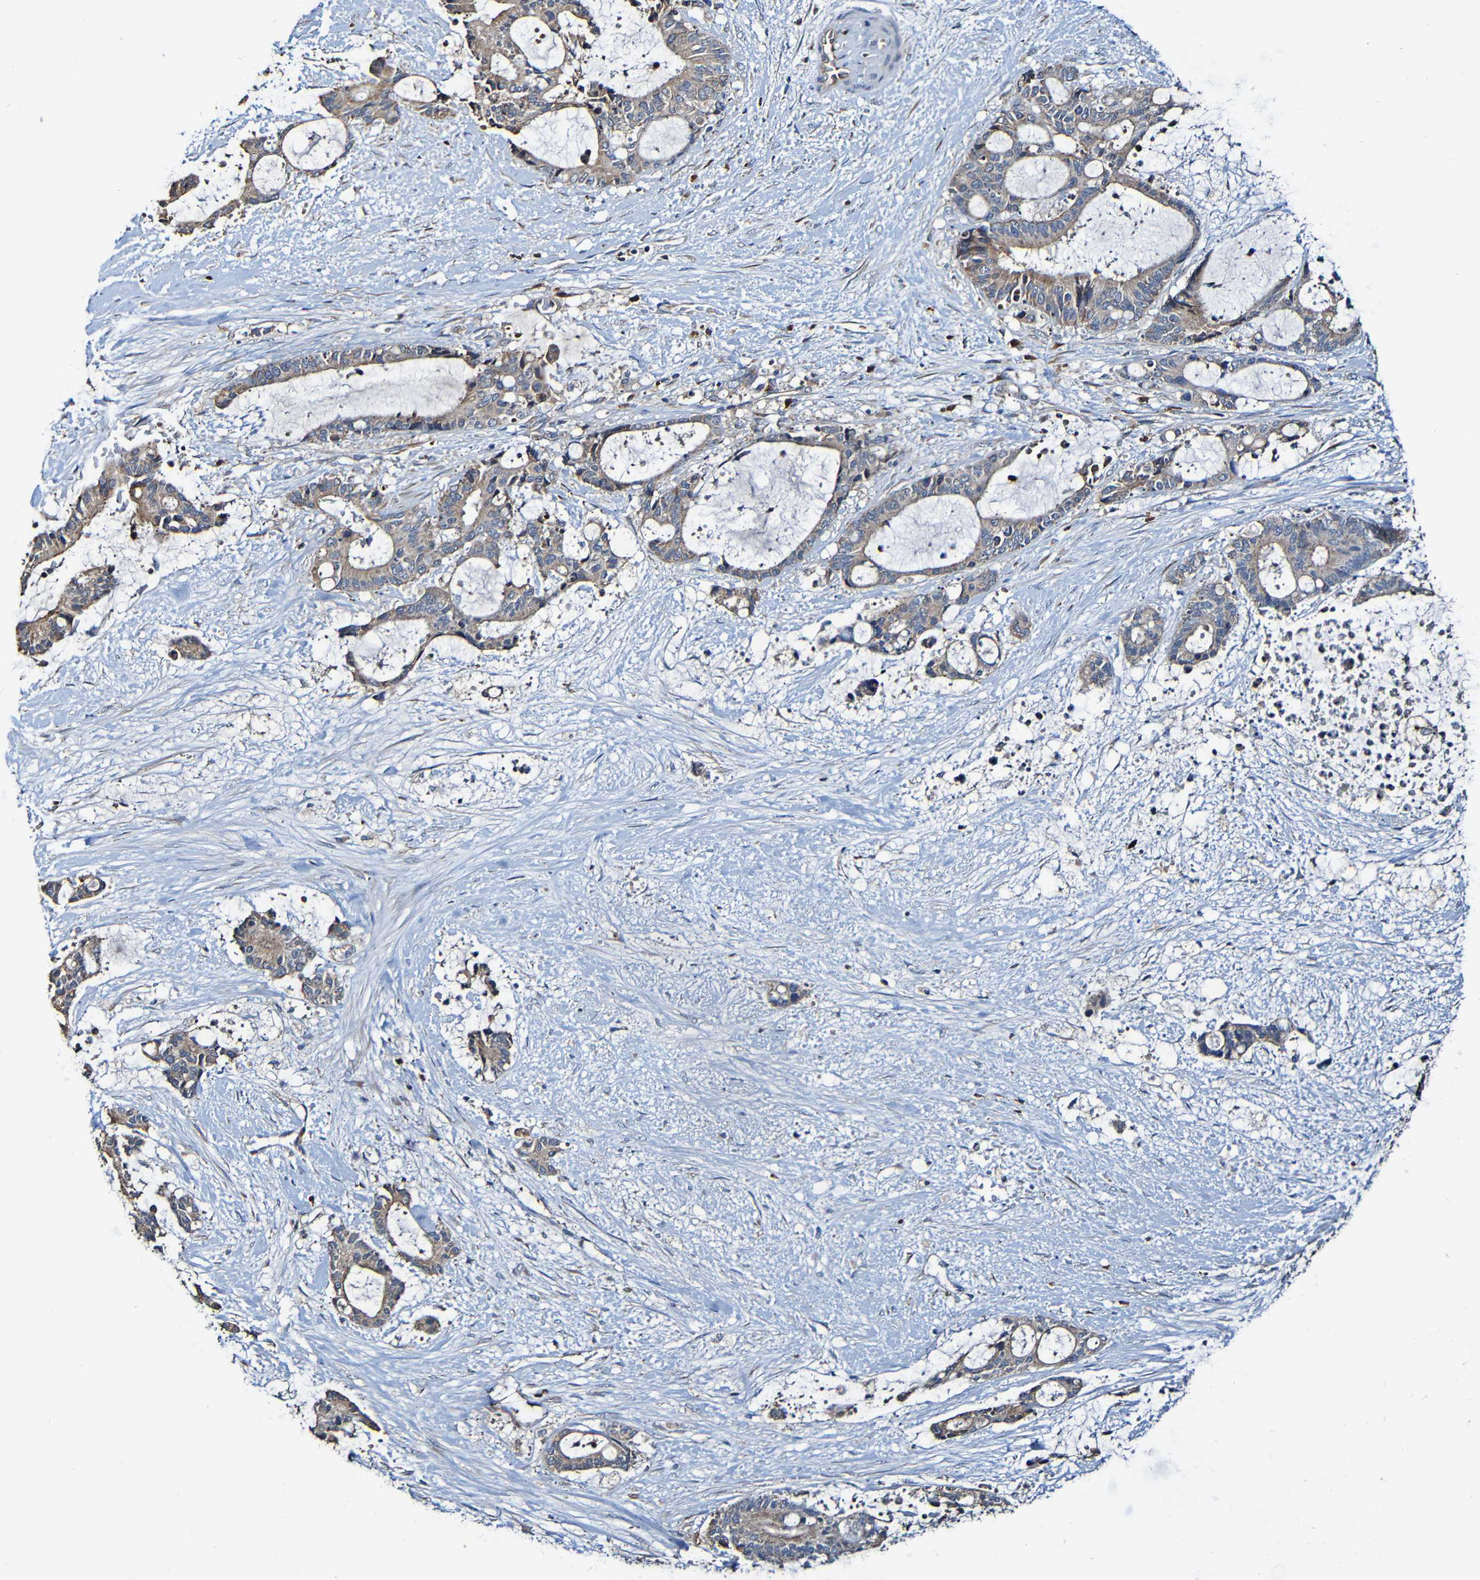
{"staining": {"intensity": "moderate", "quantity": ">75%", "location": "cytoplasmic/membranous"}, "tissue": "liver cancer", "cell_type": "Tumor cells", "image_type": "cancer", "snomed": [{"axis": "morphology", "description": "Normal tissue, NOS"}, {"axis": "morphology", "description": "Cholangiocarcinoma"}, {"axis": "topography", "description": "Liver"}, {"axis": "topography", "description": "Peripheral nerve tissue"}], "caption": "An IHC histopathology image of tumor tissue is shown. Protein staining in brown highlights moderate cytoplasmic/membranous positivity in liver cholangiocarcinoma within tumor cells. Ihc stains the protein of interest in brown and the nuclei are stained blue.", "gene": "ADAM15", "patient": {"sex": "female", "age": 73}}